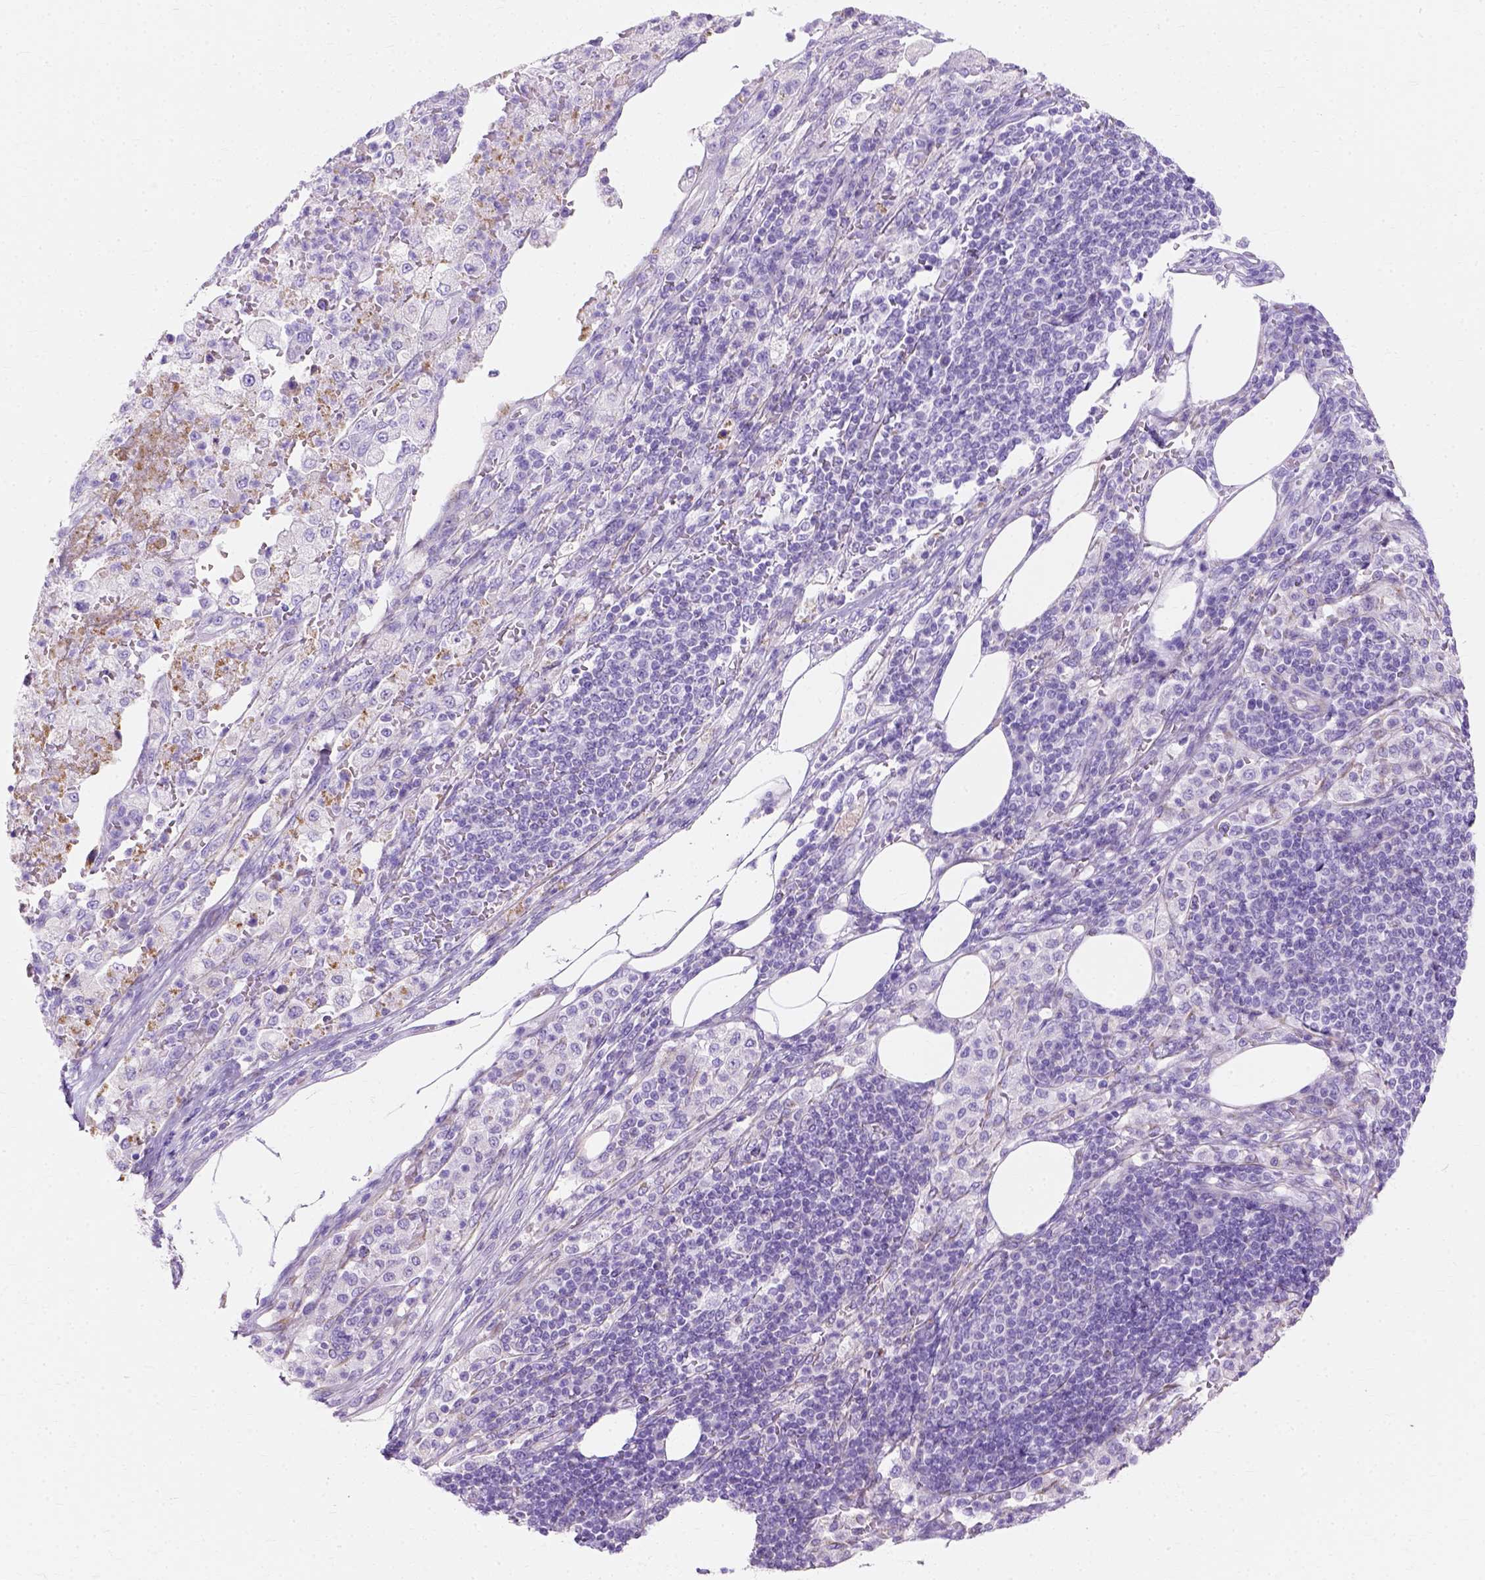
{"staining": {"intensity": "negative", "quantity": "none", "location": "none"}, "tissue": "pancreatic cancer", "cell_type": "Tumor cells", "image_type": "cancer", "snomed": [{"axis": "morphology", "description": "Adenocarcinoma, NOS"}, {"axis": "topography", "description": "Pancreas"}], "caption": "DAB immunohistochemical staining of pancreatic adenocarcinoma reveals no significant expression in tumor cells. (DAB (3,3'-diaminobenzidine) IHC visualized using brightfield microscopy, high magnification).", "gene": "MYH15", "patient": {"sex": "female", "age": 61}}